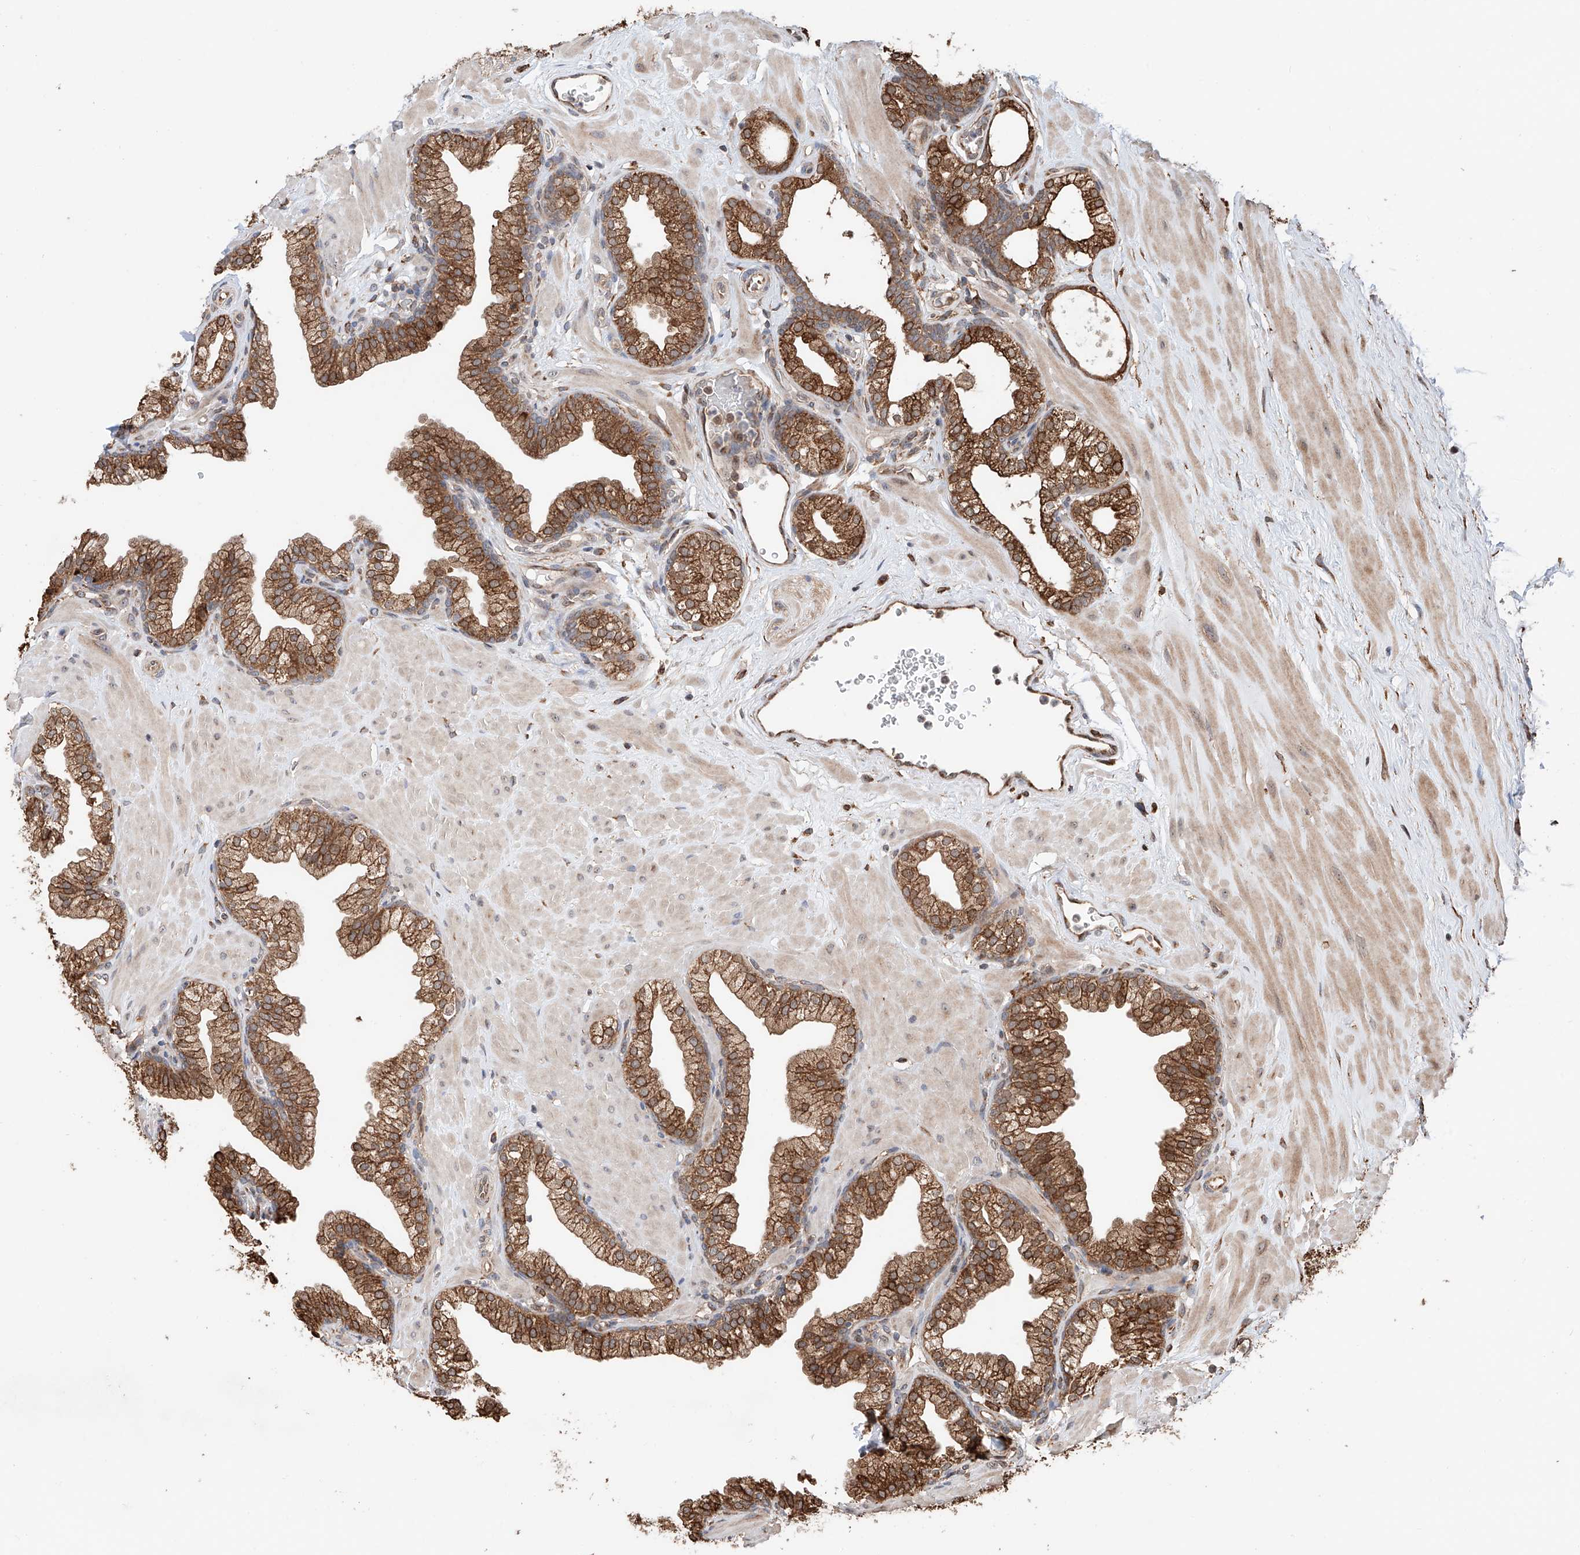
{"staining": {"intensity": "strong", "quantity": ">75%", "location": "cytoplasmic/membranous"}, "tissue": "prostate", "cell_type": "Glandular cells", "image_type": "normal", "snomed": [{"axis": "morphology", "description": "Normal tissue, NOS"}, {"axis": "morphology", "description": "Urothelial carcinoma, Low grade"}, {"axis": "topography", "description": "Urinary bladder"}, {"axis": "topography", "description": "Prostate"}], "caption": "Immunohistochemistry (DAB (3,3'-diaminobenzidine)) staining of unremarkable human prostate demonstrates strong cytoplasmic/membranous protein expression in approximately >75% of glandular cells. (DAB = brown stain, brightfield microscopy at high magnification).", "gene": "DNAH8", "patient": {"sex": "male", "age": 60}}